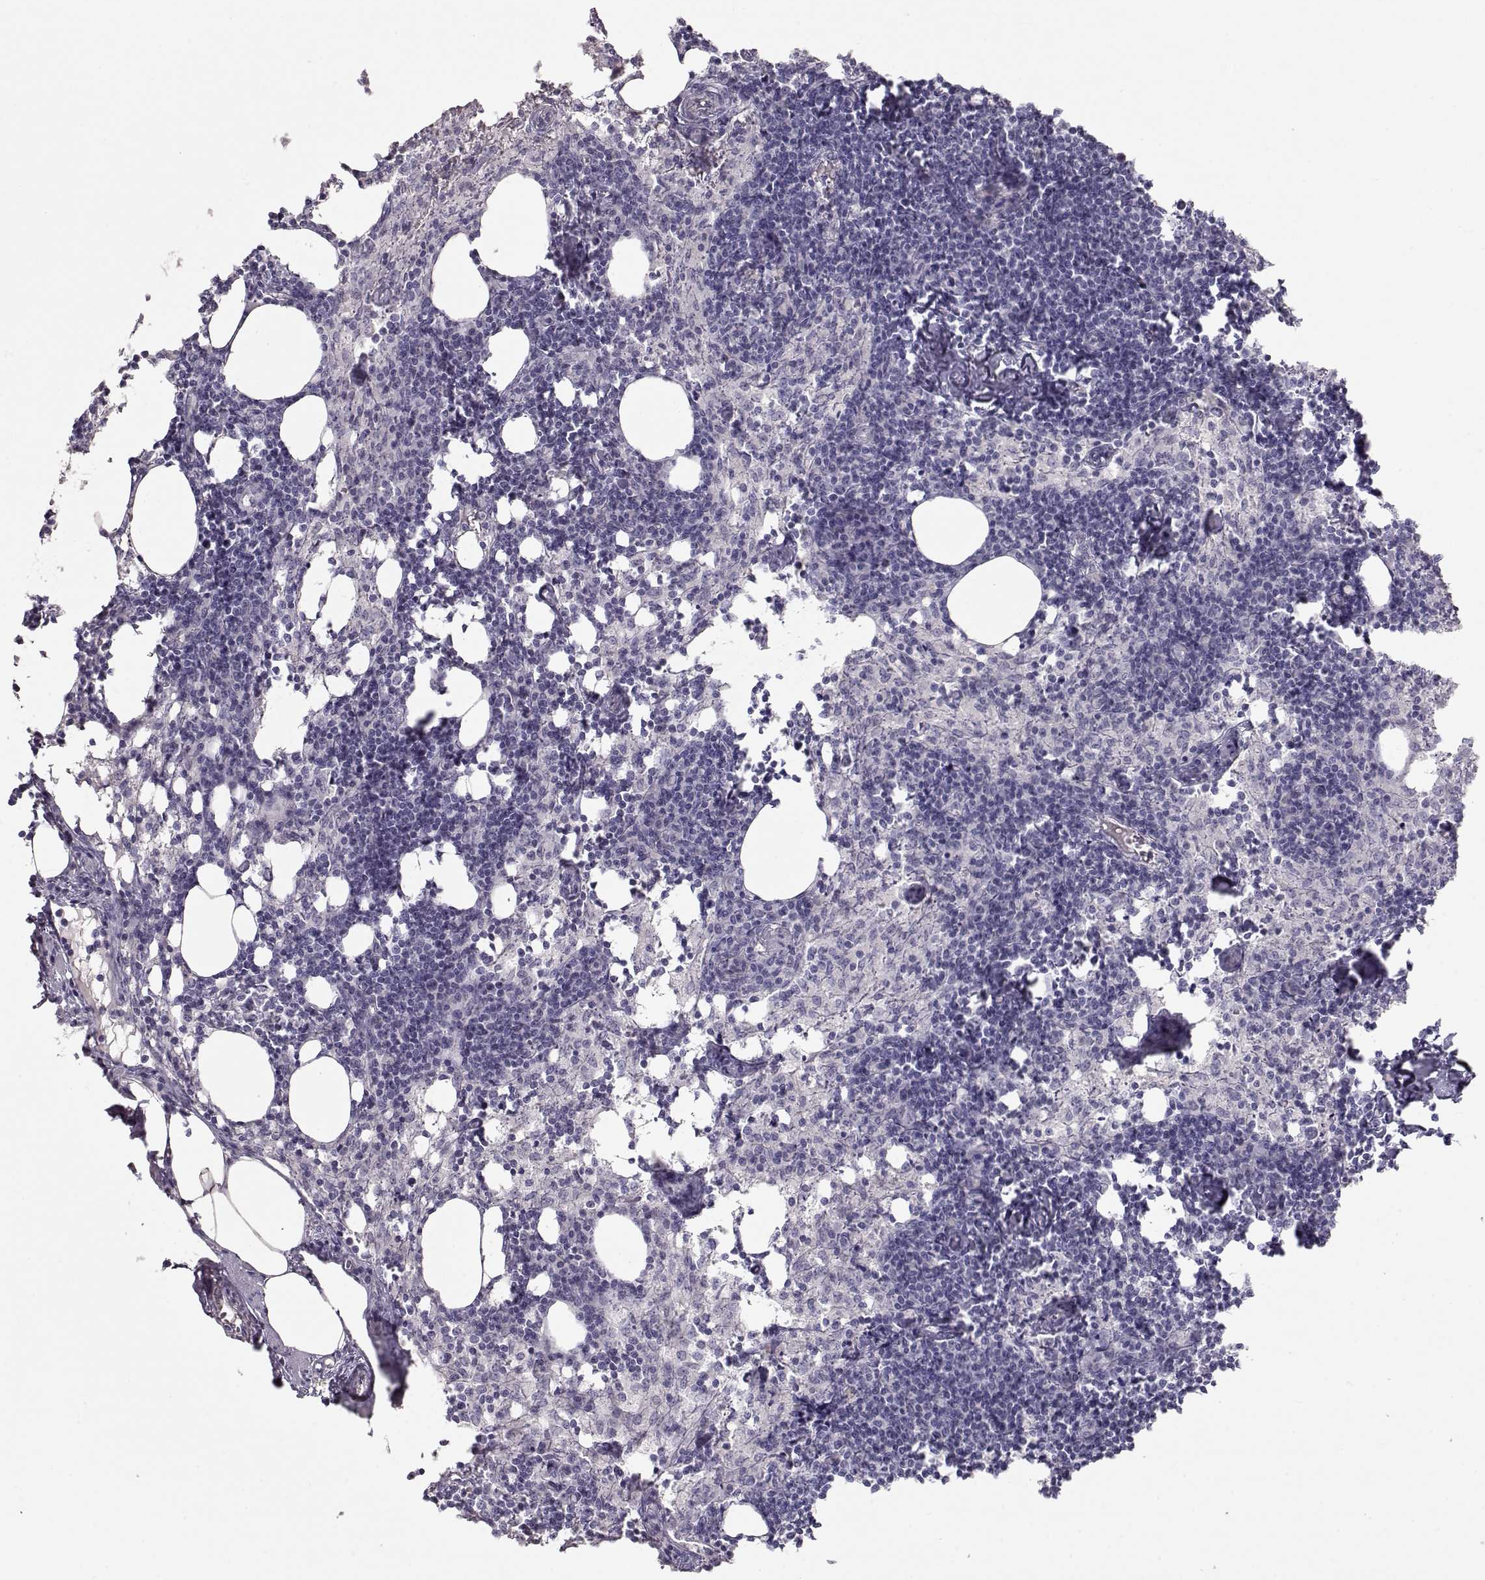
{"staining": {"intensity": "negative", "quantity": "none", "location": "none"}, "tissue": "lymph node", "cell_type": "Germinal center cells", "image_type": "normal", "snomed": [{"axis": "morphology", "description": "Normal tissue, NOS"}, {"axis": "topography", "description": "Lymph node"}], "caption": "High power microscopy micrograph of an IHC micrograph of unremarkable lymph node, revealing no significant staining in germinal center cells. Nuclei are stained in blue.", "gene": "SLC18A1", "patient": {"sex": "female", "age": 52}}